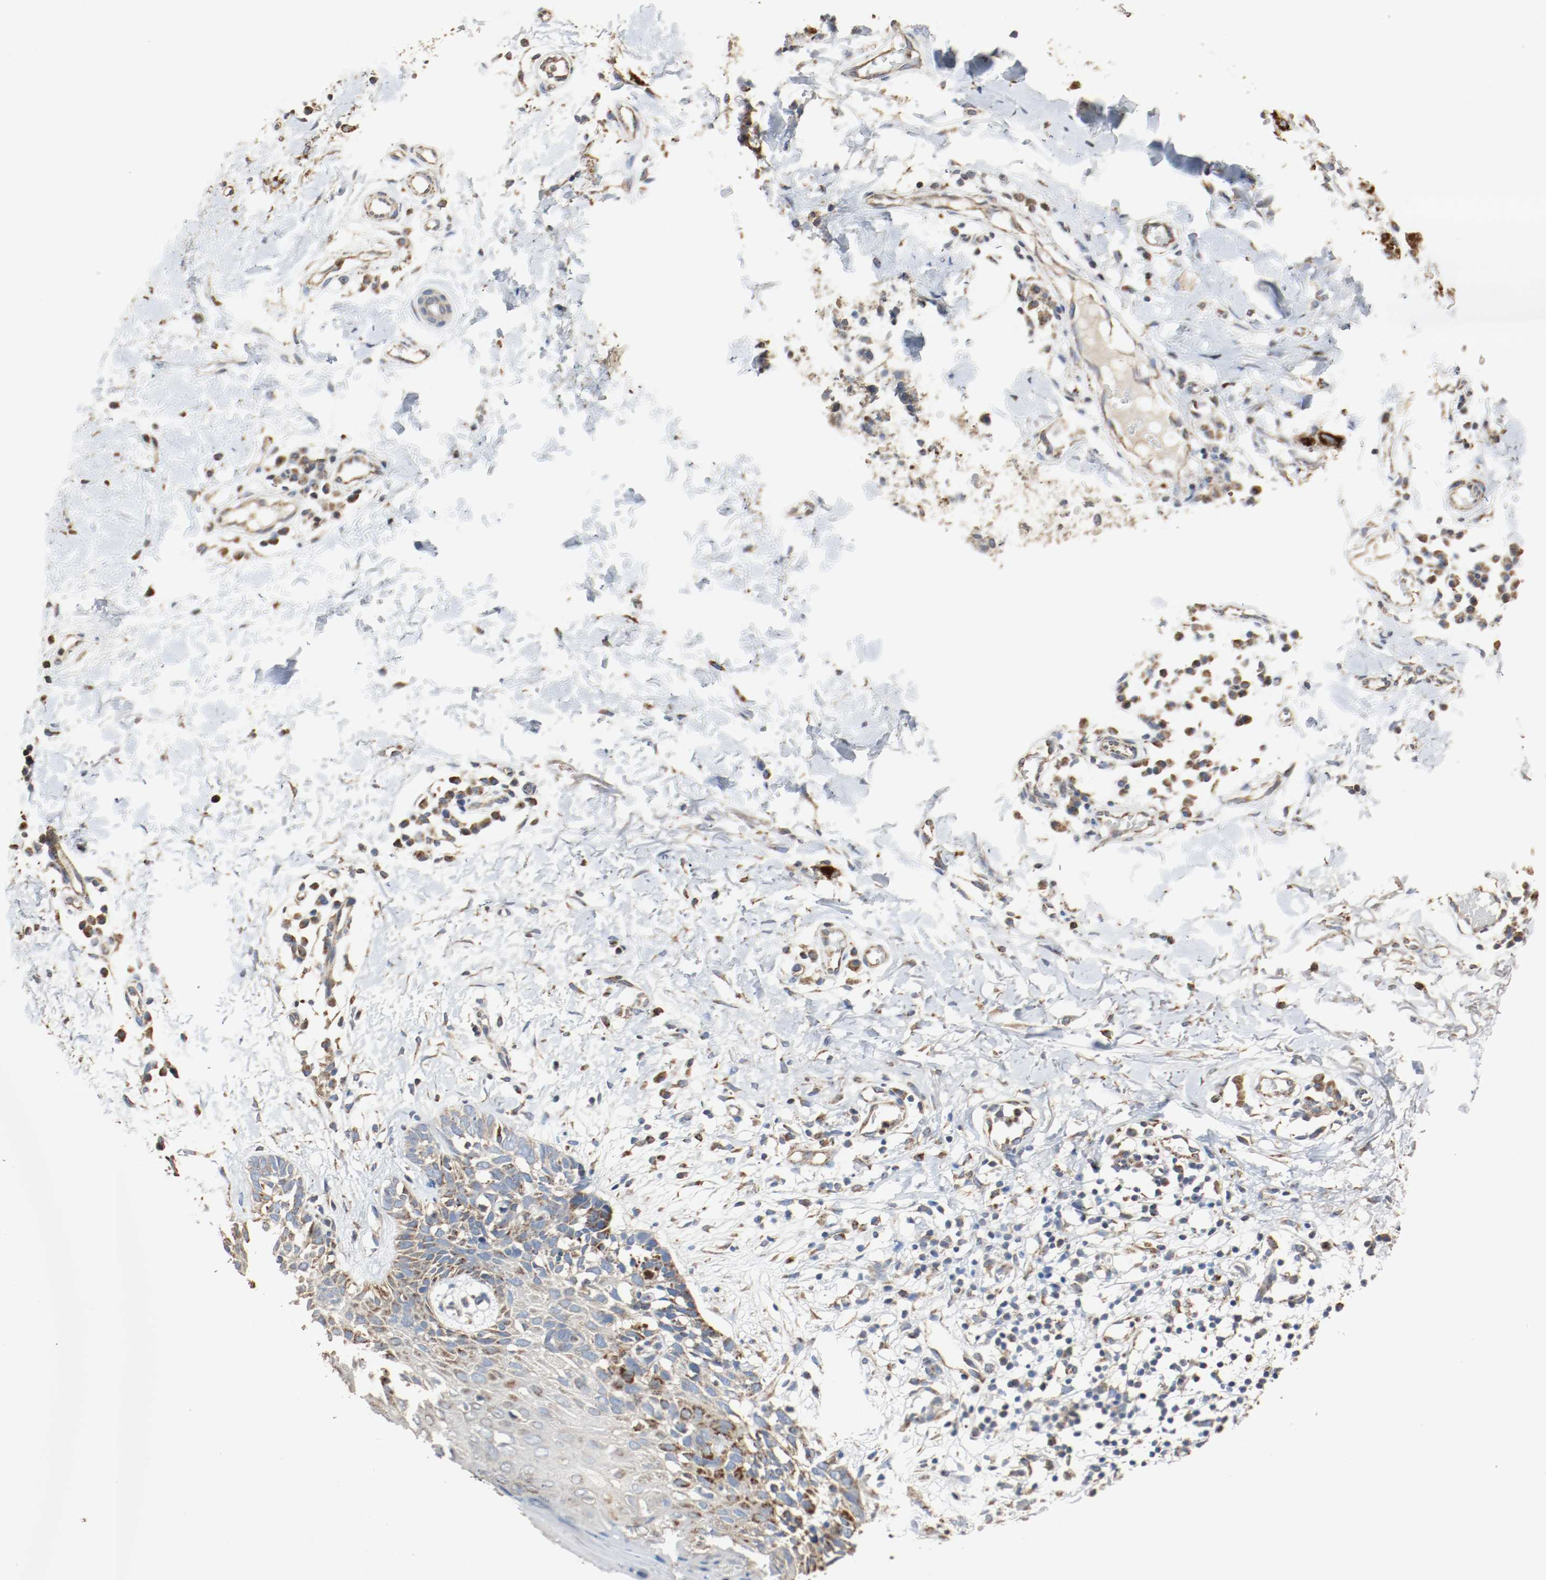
{"staining": {"intensity": "strong", "quantity": "25%-75%", "location": "cytoplasmic/membranous"}, "tissue": "skin cancer", "cell_type": "Tumor cells", "image_type": "cancer", "snomed": [{"axis": "morphology", "description": "Normal tissue, NOS"}, {"axis": "morphology", "description": "Basal cell carcinoma"}, {"axis": "topography", "description": "Skin"}], "caption": "Strong cytoplasmic/membranous staining is seen in about 25%-75% of tumor cells in basal cell carcinoma (skin). Nuclei are stained in blue.", "gene": "ALDH4A1", "patient": {"sex": "male", "age": 77}}